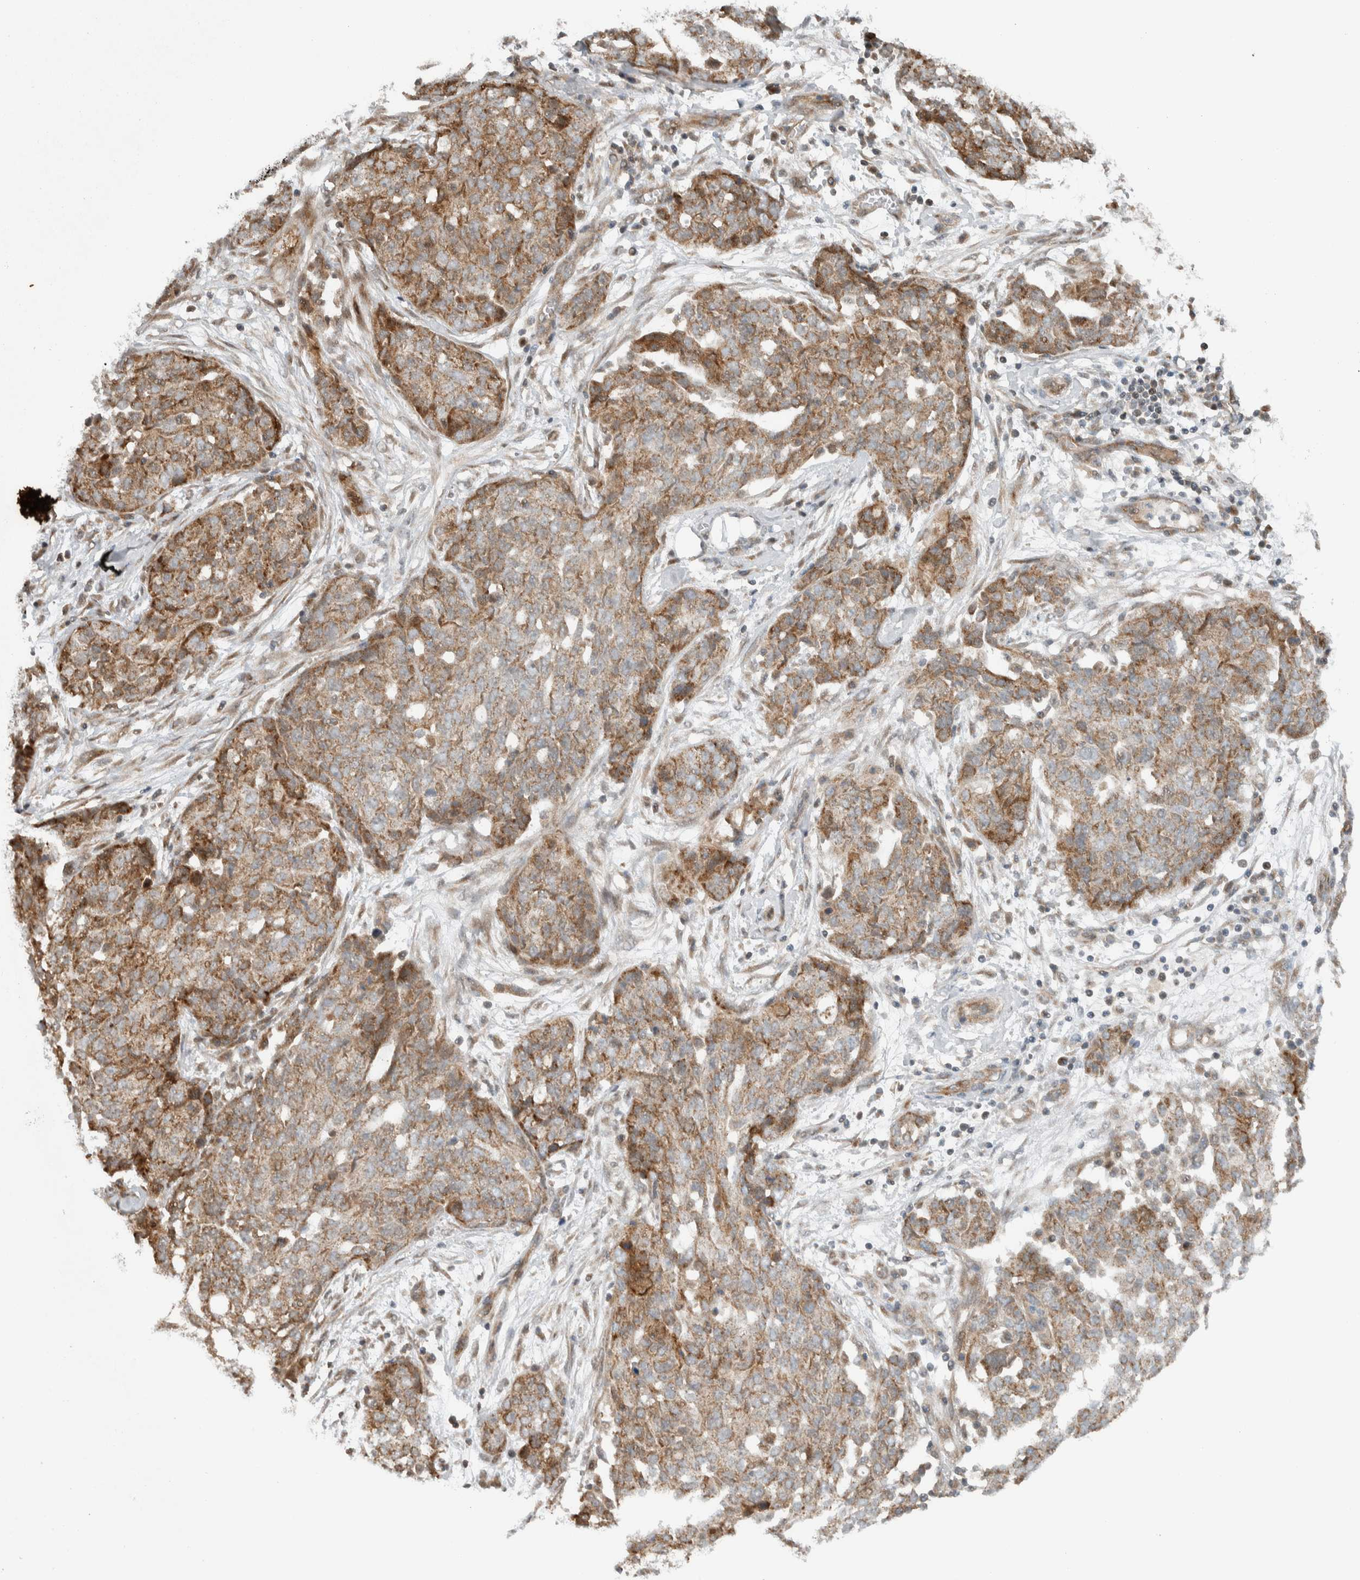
{"staining": {"intensity": "weak", "quantity": ">75%", "location": "cytoplasmic/membranous"}, "tissue": "ovarian cancer", "cell_type": "Tumor cells", "image_type": "cancer", "snomed": [{"axis": "morphology", "description": "Cystadenocarcinoma, serous, NOS"}, {"axis": "topography", "description": "Soft tissue"}, {"axis": "topography", "description": "Ovary"}], "caption": "Ovarian cancer (serous cystadenocarcinoma) tissue exhibits weak cytoplasmic/membranous staining in approximately >75% of tumor cells, visualized by immunohistochemistry.", "gene": "KLHL6", "patient": {"sex": "female", "age": 57}}